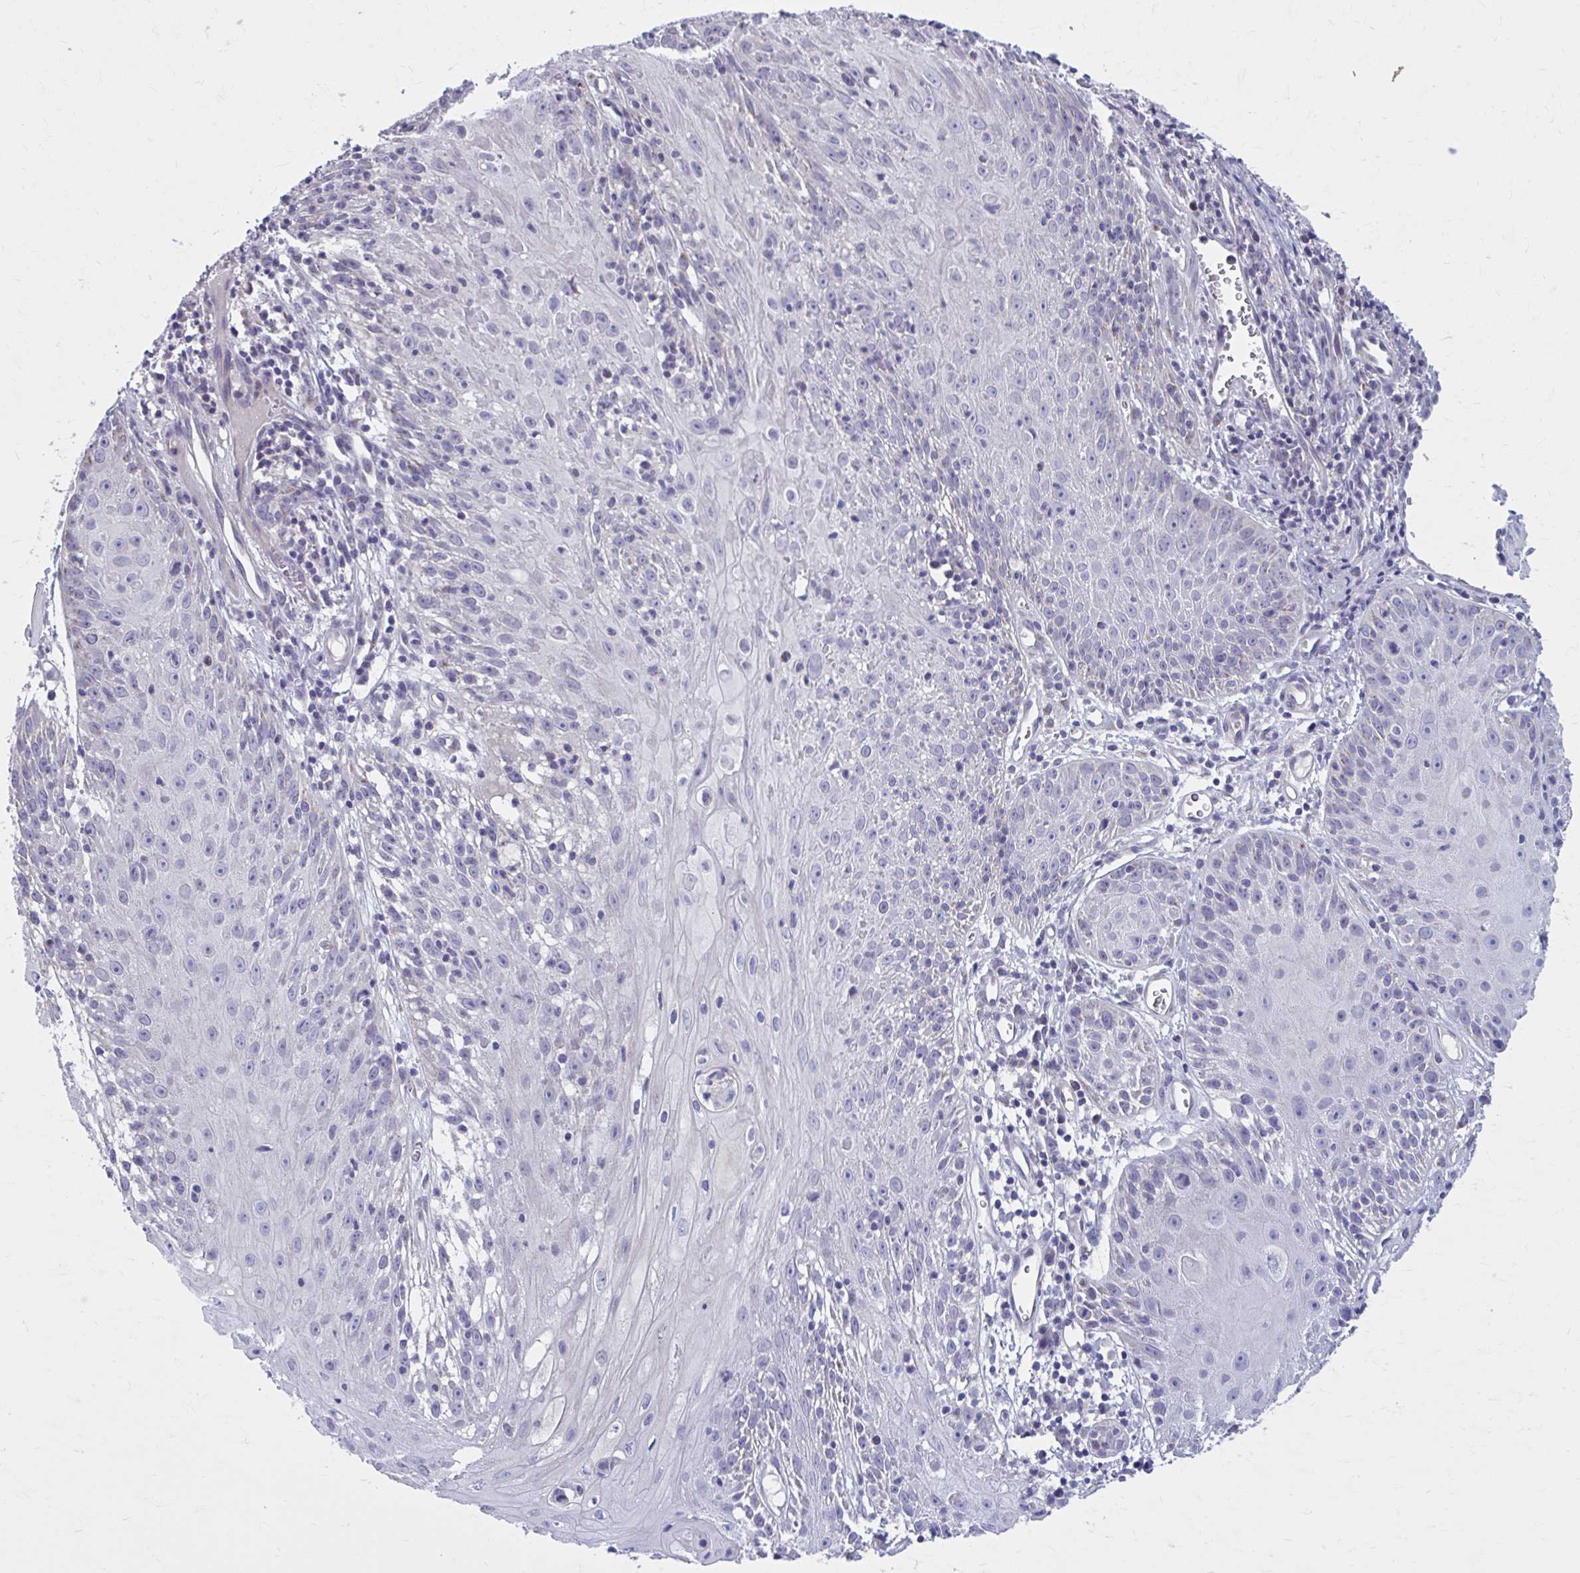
{"staining": {"intensity": "weak", "quantity": "<25%", "location": "cytoplasmic/membranous"}, "tissue": "skin cancer", "cell_type": "Tumor cells", "image_type": "cancer", "snomed": [{"axis": "morphology", "description": "Squamous cell carcinoma, NOS"}, {"axis": "topography", "description": "Skin"}, {"axis": "topography", "description": "Vulva"}], "caption": "This is an immunohistochemistry photomicrograph of human squamous cell carcinoma (skin). There is no staining in tumor cells.", "gene": "CHST3", "patient": {"sex": "female", "age": 76}}